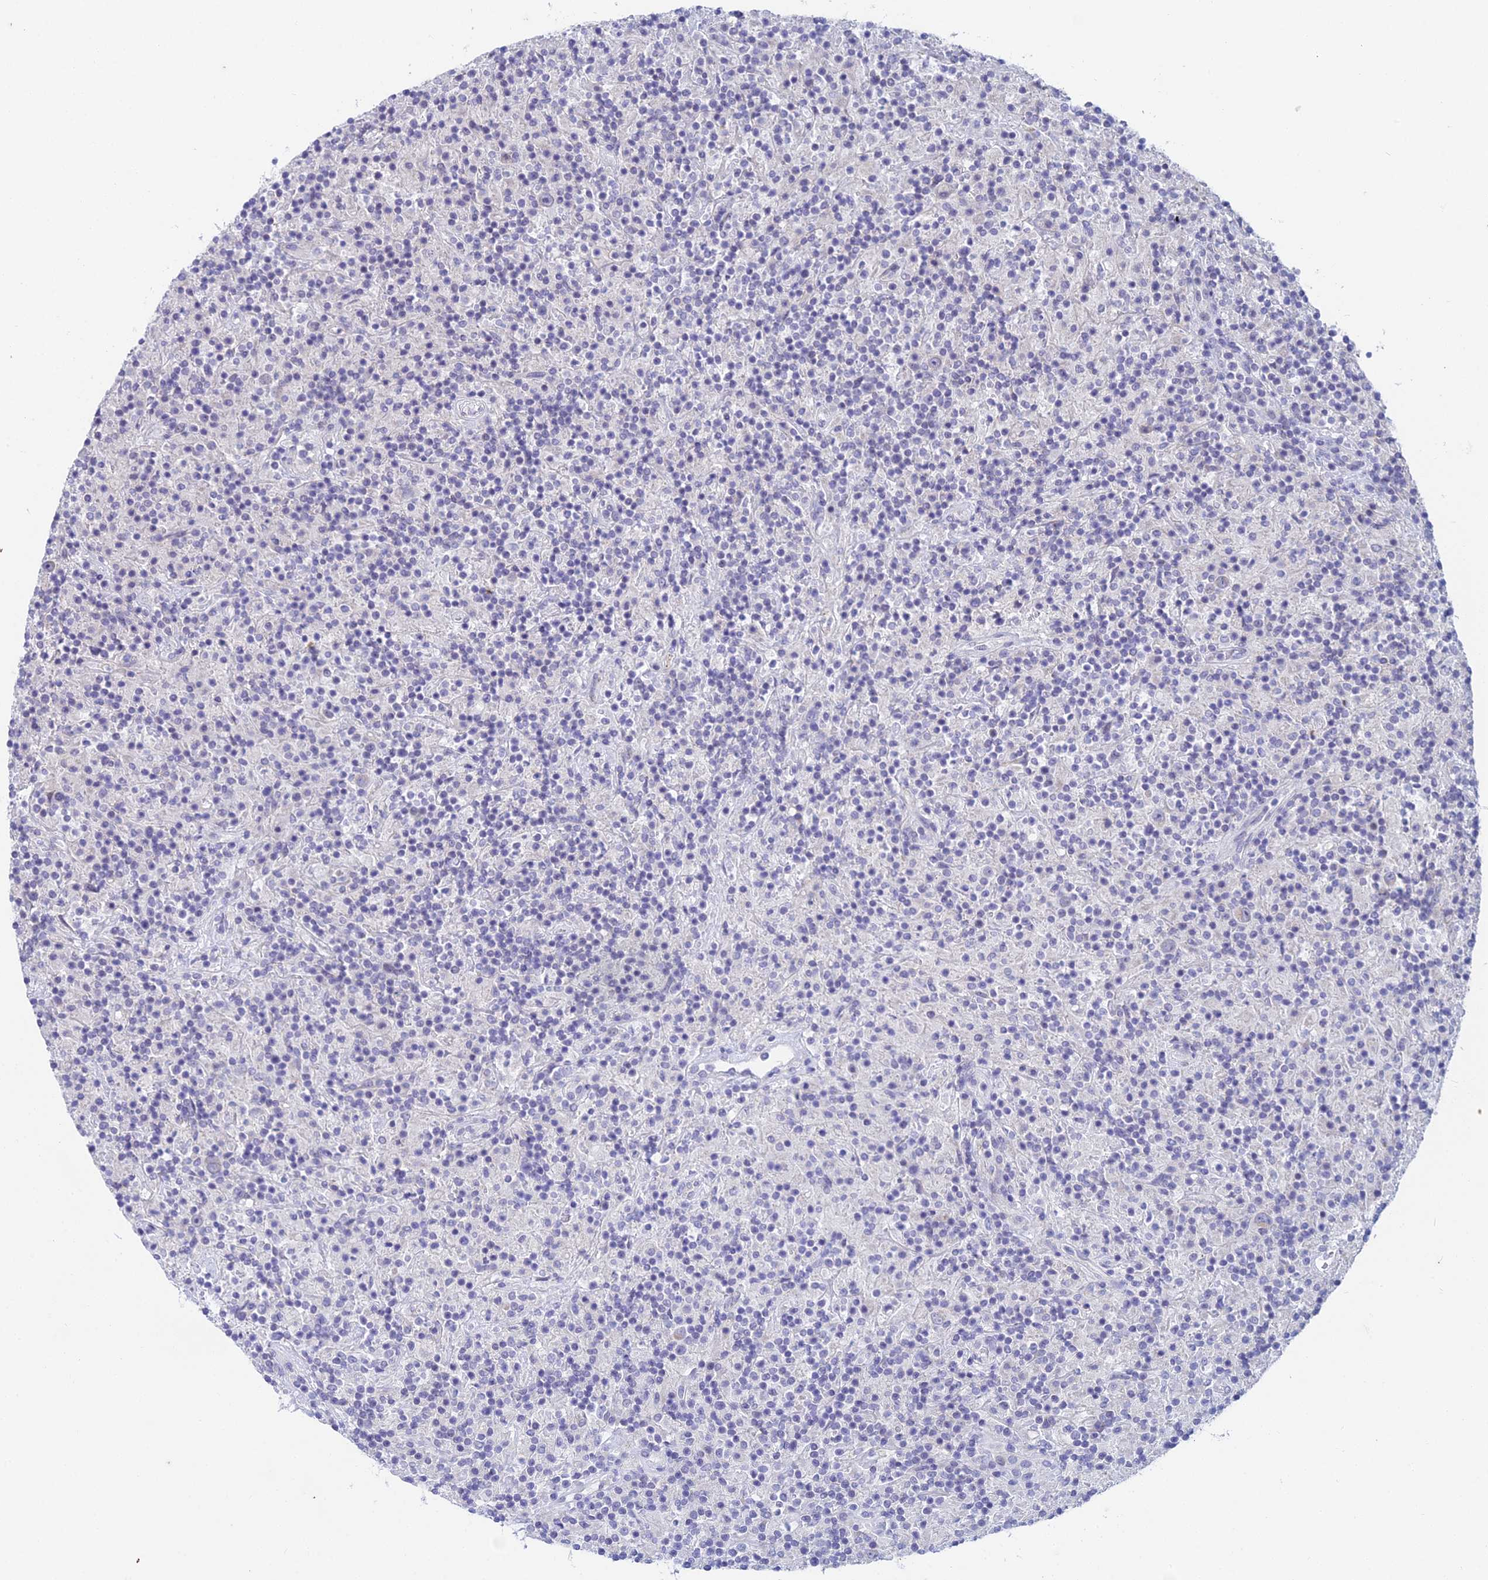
{"staining": {"intensity": "negative", "quantity": "none", "location": "none"}, "tissue": "lymphoma", "cell_type": "Tumor cells", "image_type": "cancer", "snomed": [{"axis": "morphology", "description": "Hodgkin's disease, NOS"}, {"axis": "topography", "description": "Lymph node"}], "caption": "There is no significant expression in tumor cells of Hodgkin's disease. Brightfield microscopy of immunohistochemistry (IHC) stained with DAB (brown) and hematoxylin (blue), captured at high magnification.", "gene": "EEF2KMT", "patient": {"sex": "male", "age": 70}}